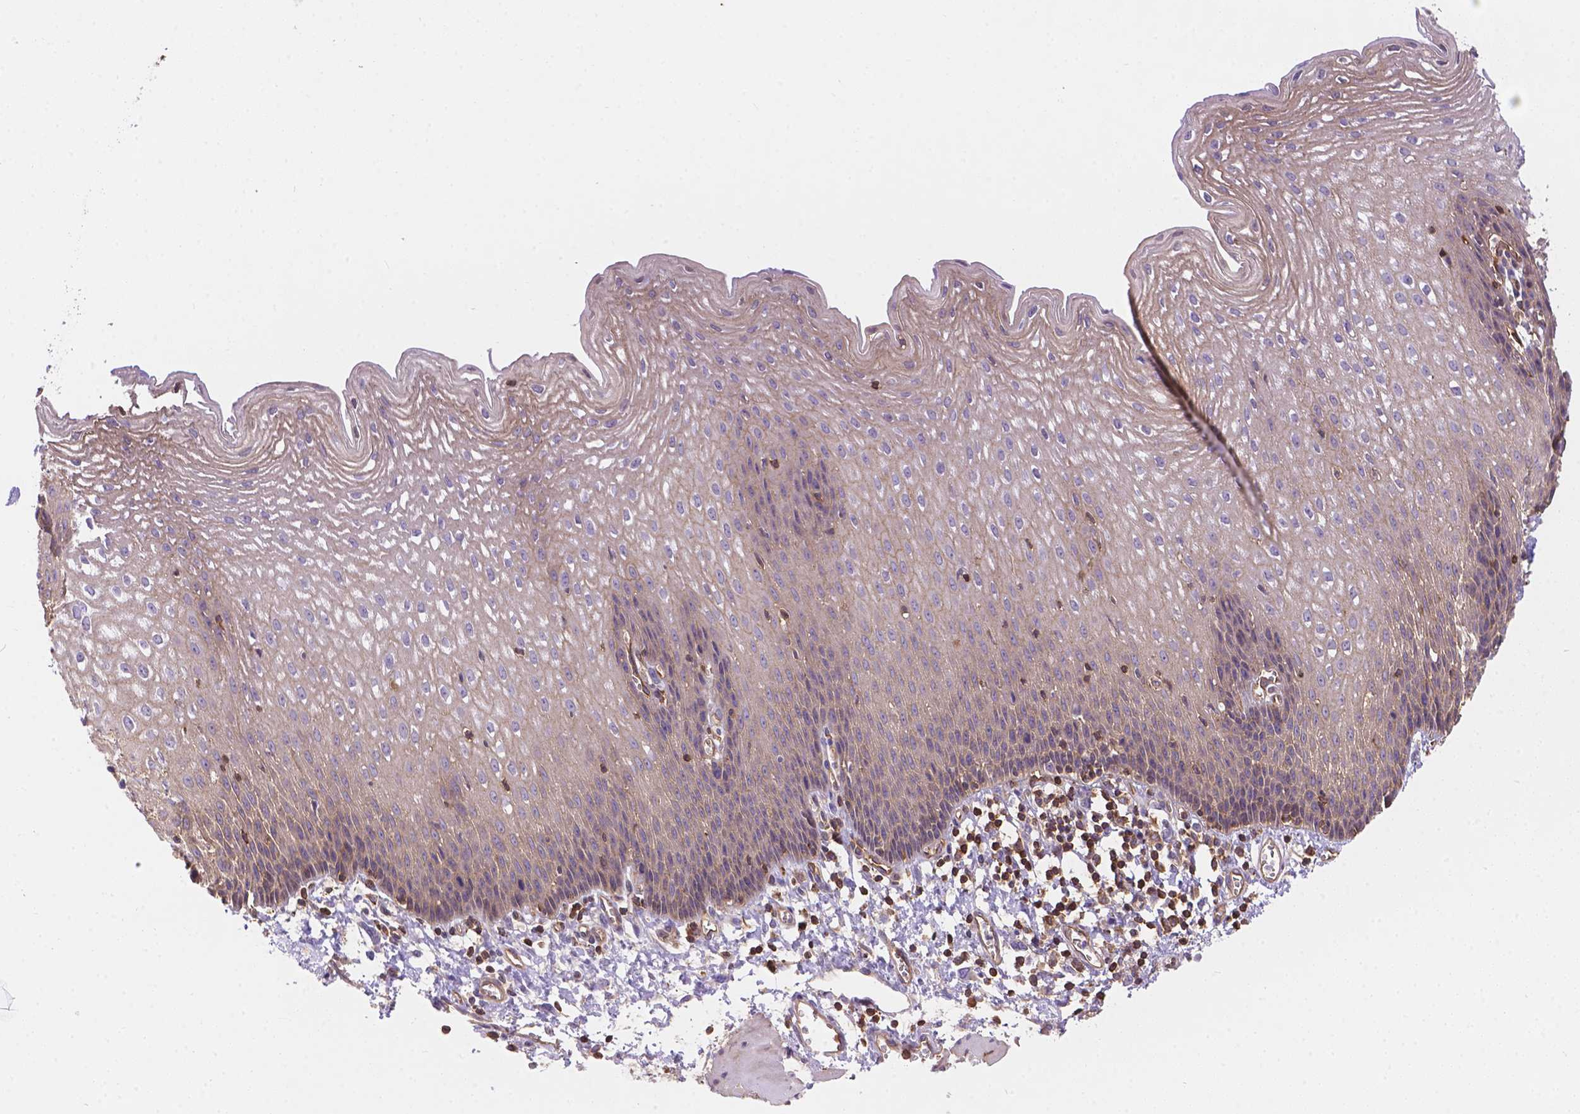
{"staining": {"intensity": "negative", "quantity": "none", "location": "none"}, "tissue": "esophagus", "cell_type": "Squamous epithelial cells", "image_type": "normal", "snomed": [{"axis": "morphology", "description": "Normal tissue, NOS"}, {"axis": "topography", "description": "Esophagus"}], "caption": "Immunohistochemical staining of benign human esophagus reveals no significant positivity in squamous epithelial cells. (DAB immunohistochemistry with hematoxylin counter stain).", "gene": "DMWD", "patient": {"sex": "female", "age": 64}}